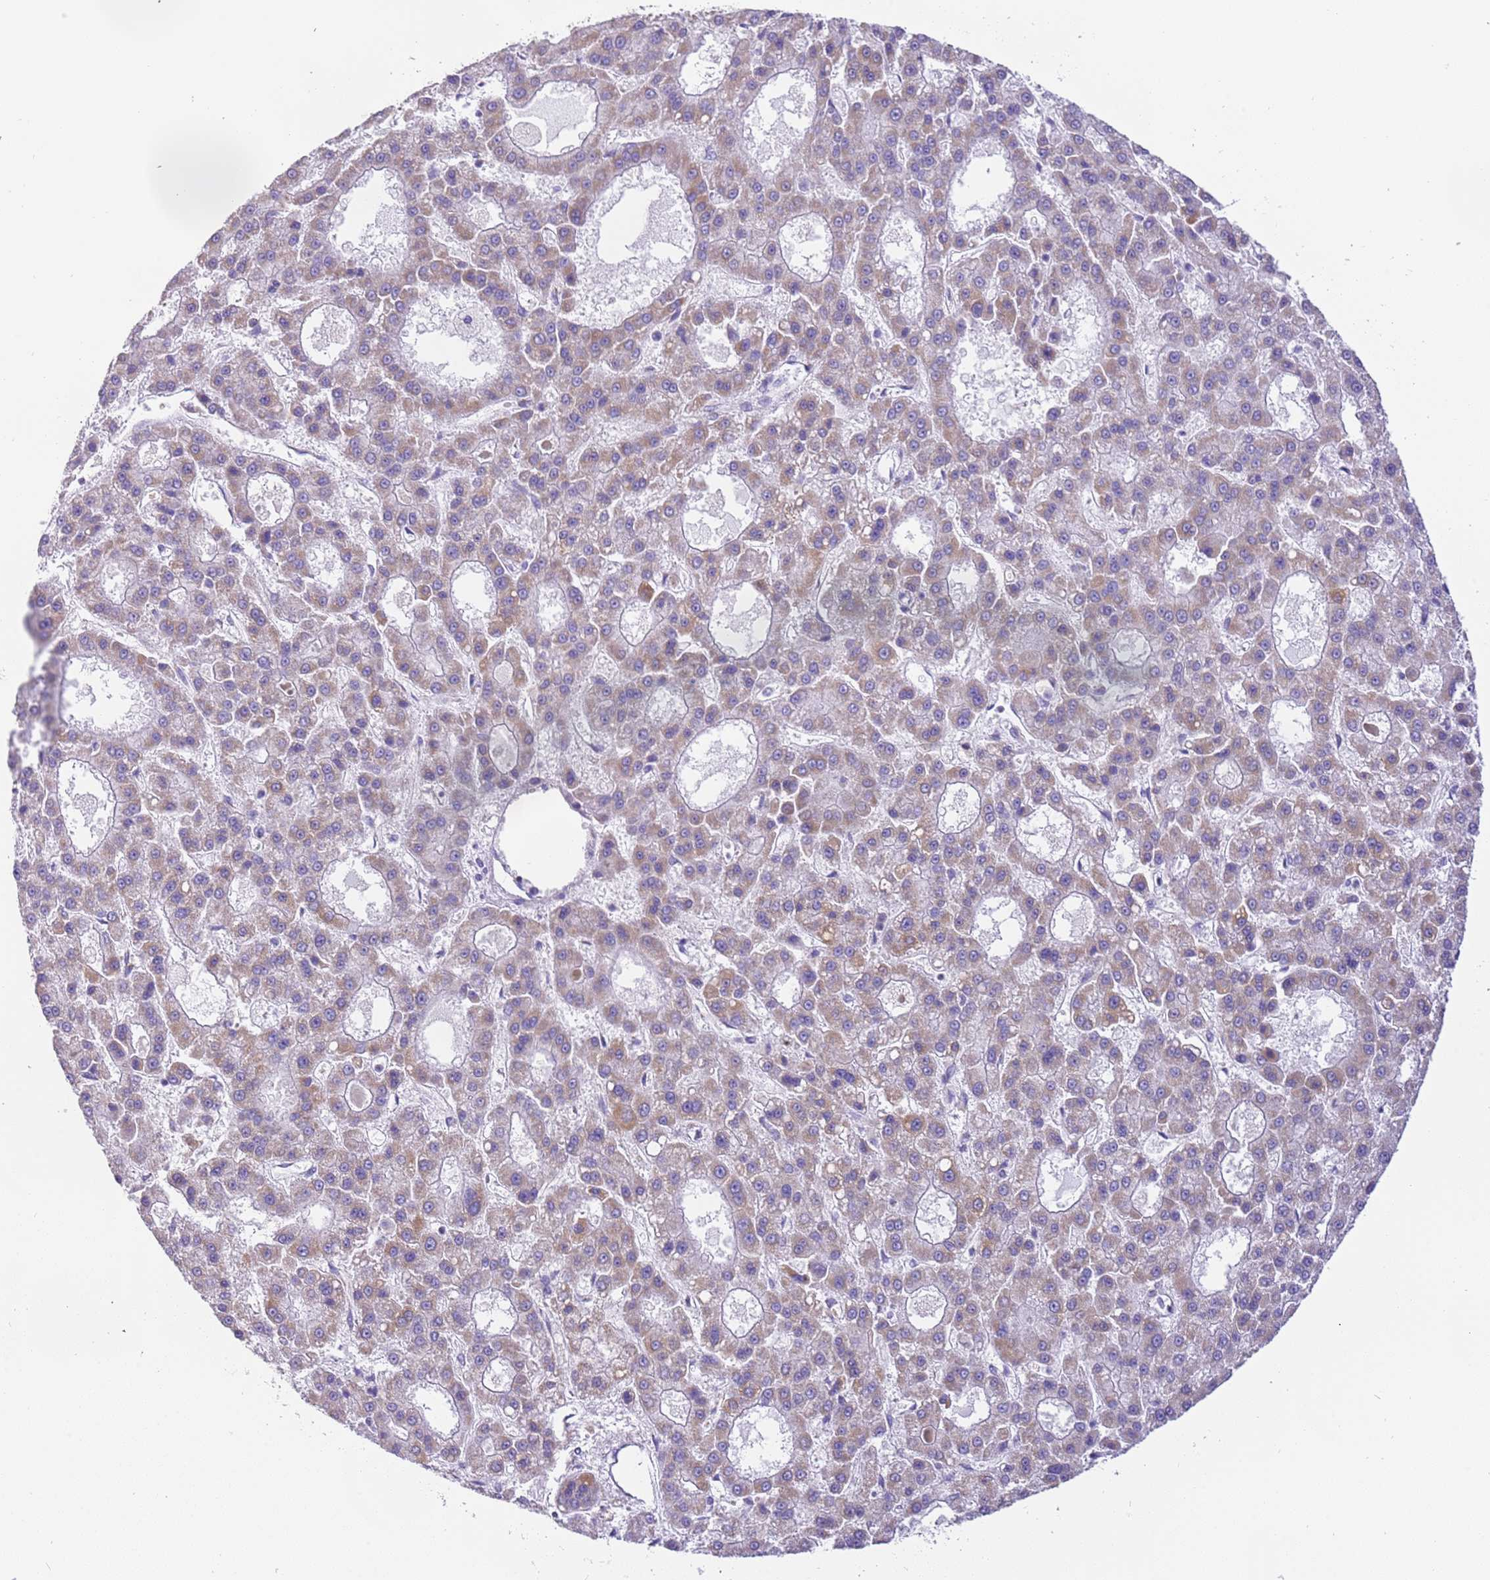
{"staining": {"intensity": "weak", "quantity": ">75%", "location": "cytoplasmic/membranous"}, "tissue": "liver cancer", "cell_type": "Tumor cells", "image_type": "cancer", "snomed": [{"axis": "morphology", "description": "Carcinoma, Hepatocellular, NOS"}, {"axis": "topography", "description": "Liver"}], "caption": "An image of hepatocellular carcinoma (liver) stained for a protein displays weak cytoplasmic/membranous brown staining in tumor cells.", "gene": "SUCLG2", "patient": {"sex": "male", "age": 70}}